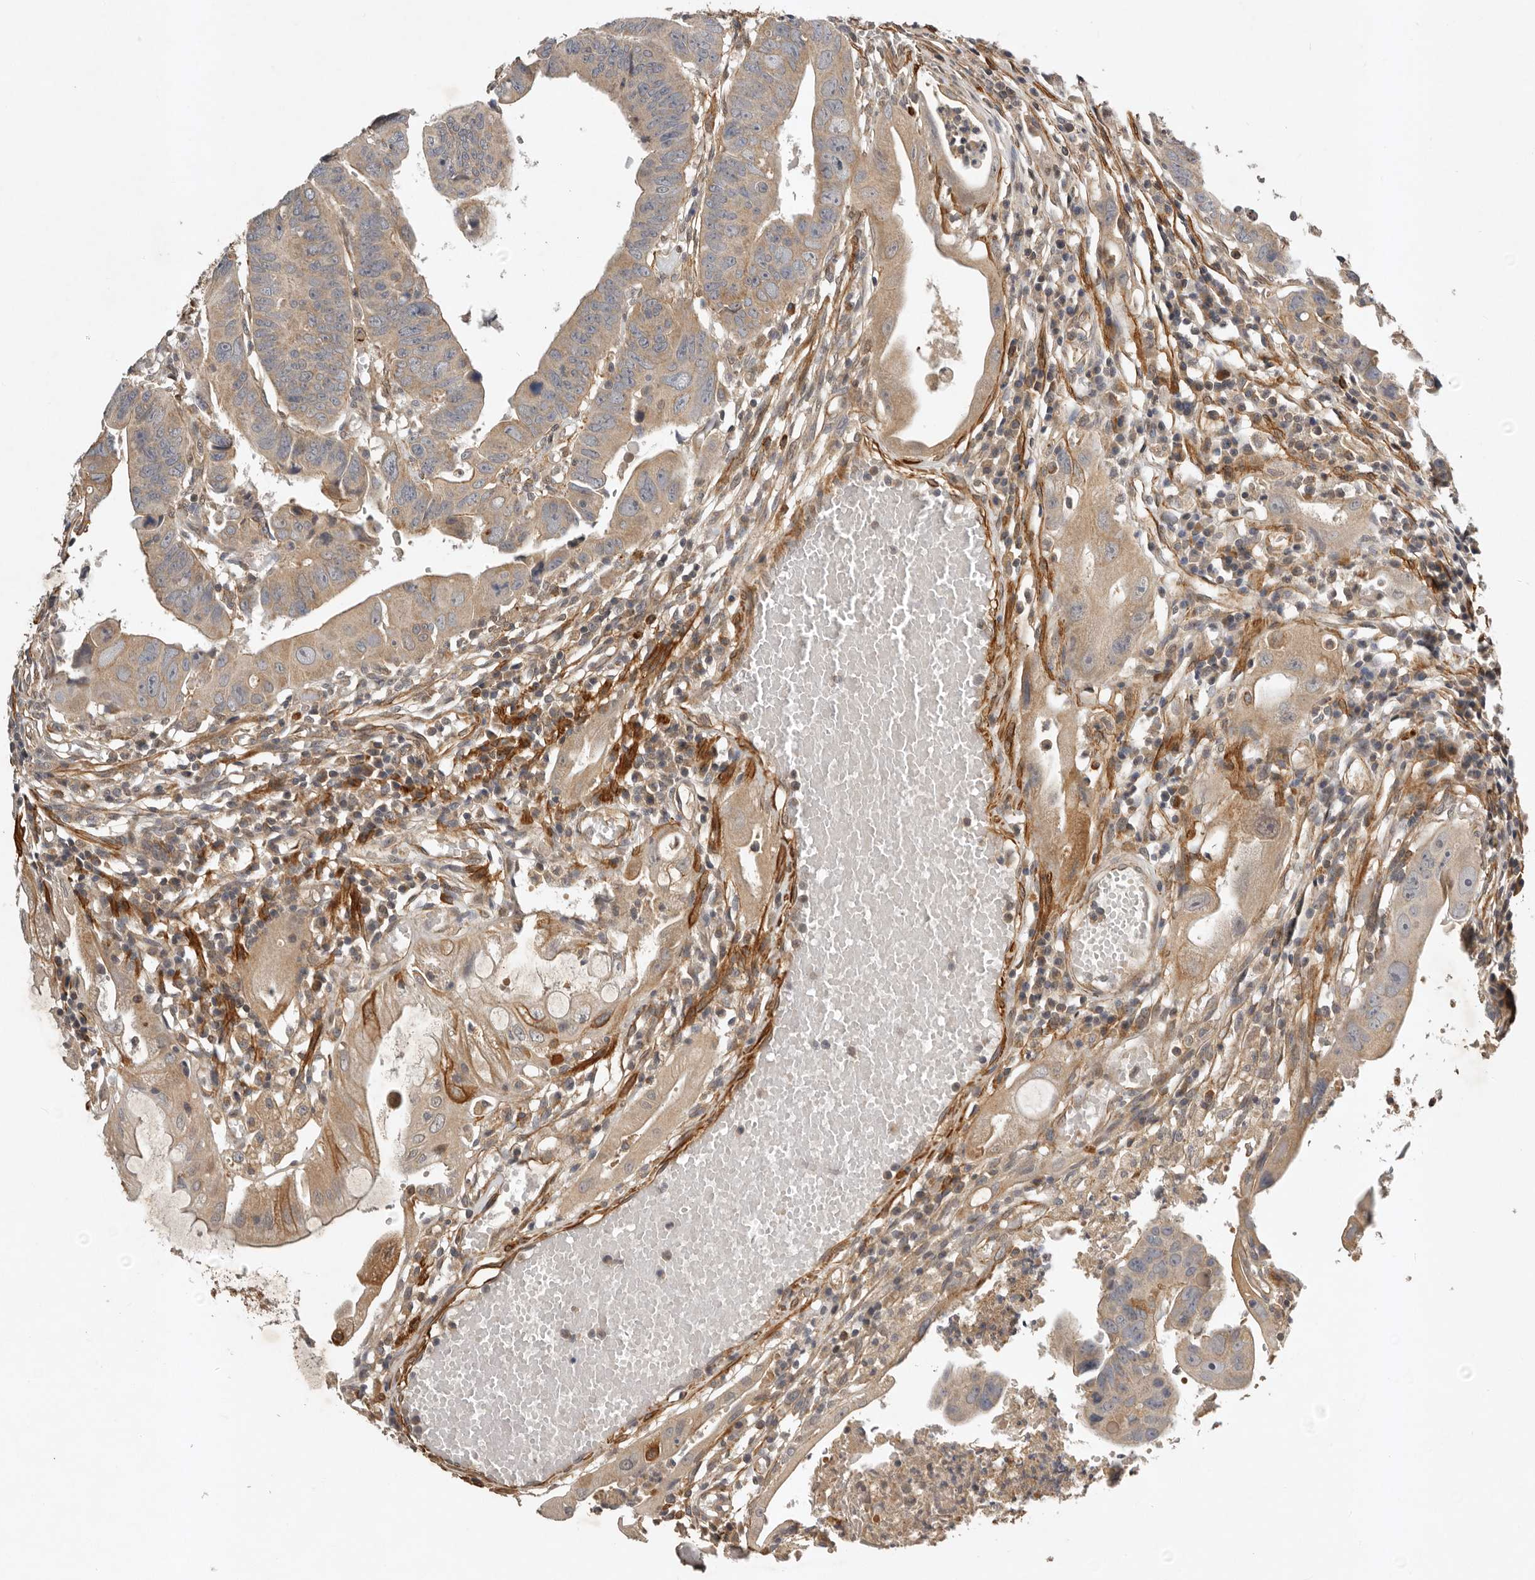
{"staining": {"intensity": "weak", "quantity": ">75%", "location": "cytoplasmic/membranous"}, "tissue": "colorectal cancer", "cell_type": "Tumor cells", "image_type": "cancer", "snomed": [{"axis": "morphology", "description": "Adenocarcinoma, NOS"}, {"axis": "topography", "description": "Rectum"}], "caption": "Brown immunohistochemical staining in colorectal adenocarcinoma exhibits weak cytoplasmic/membranous staining in approximately >75% of tumor cells.", "gene": "RNF157", "patient": {"sex": "female", "age": 65}}